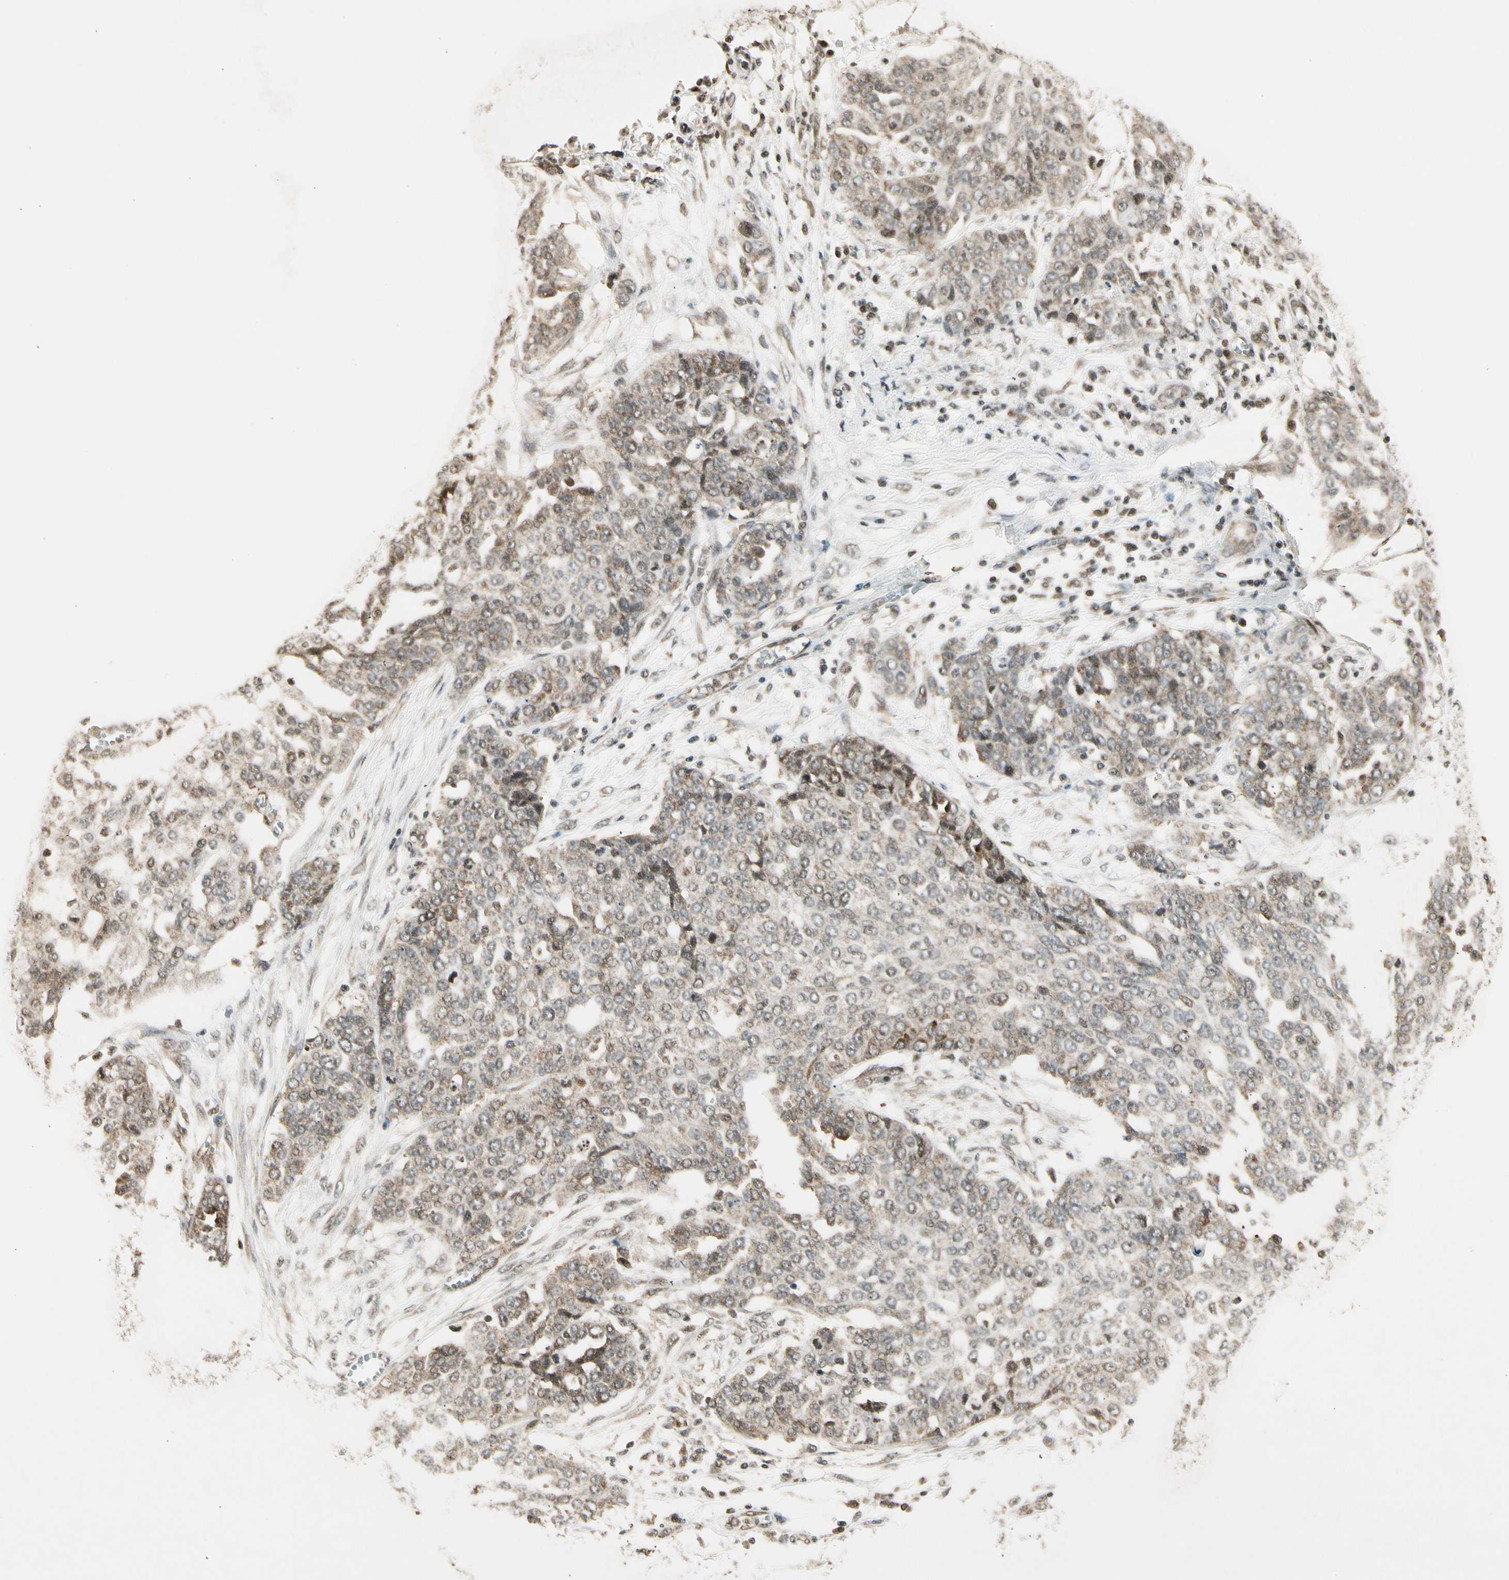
{"staining": {"intensity": "weak", "quantity": "25%-75%", "location": "cytoplasmic/membranous"}, "tissue": "ovarian cancer", "cell_type": "Tumor cells", "image_type": "cancer", "snomed": [{"axis": "morphology", "description": "Cystadenocarcinoma, serous, NOS"}, {"axis": "topography", "description": "Soft tissue"}, {"axis": "topography", "description": "Ovary"}], "caption": "A histopathology image of ovarian serous cystadenocarcinoma stained for a protein exhibits weak cytoplasmic/membranous brown staining in tumor cells. (DAB IHC with brightfield microscopy, high magnification).", "gene": "SMN2", "patient": {"sex": "female", "age": 57}}